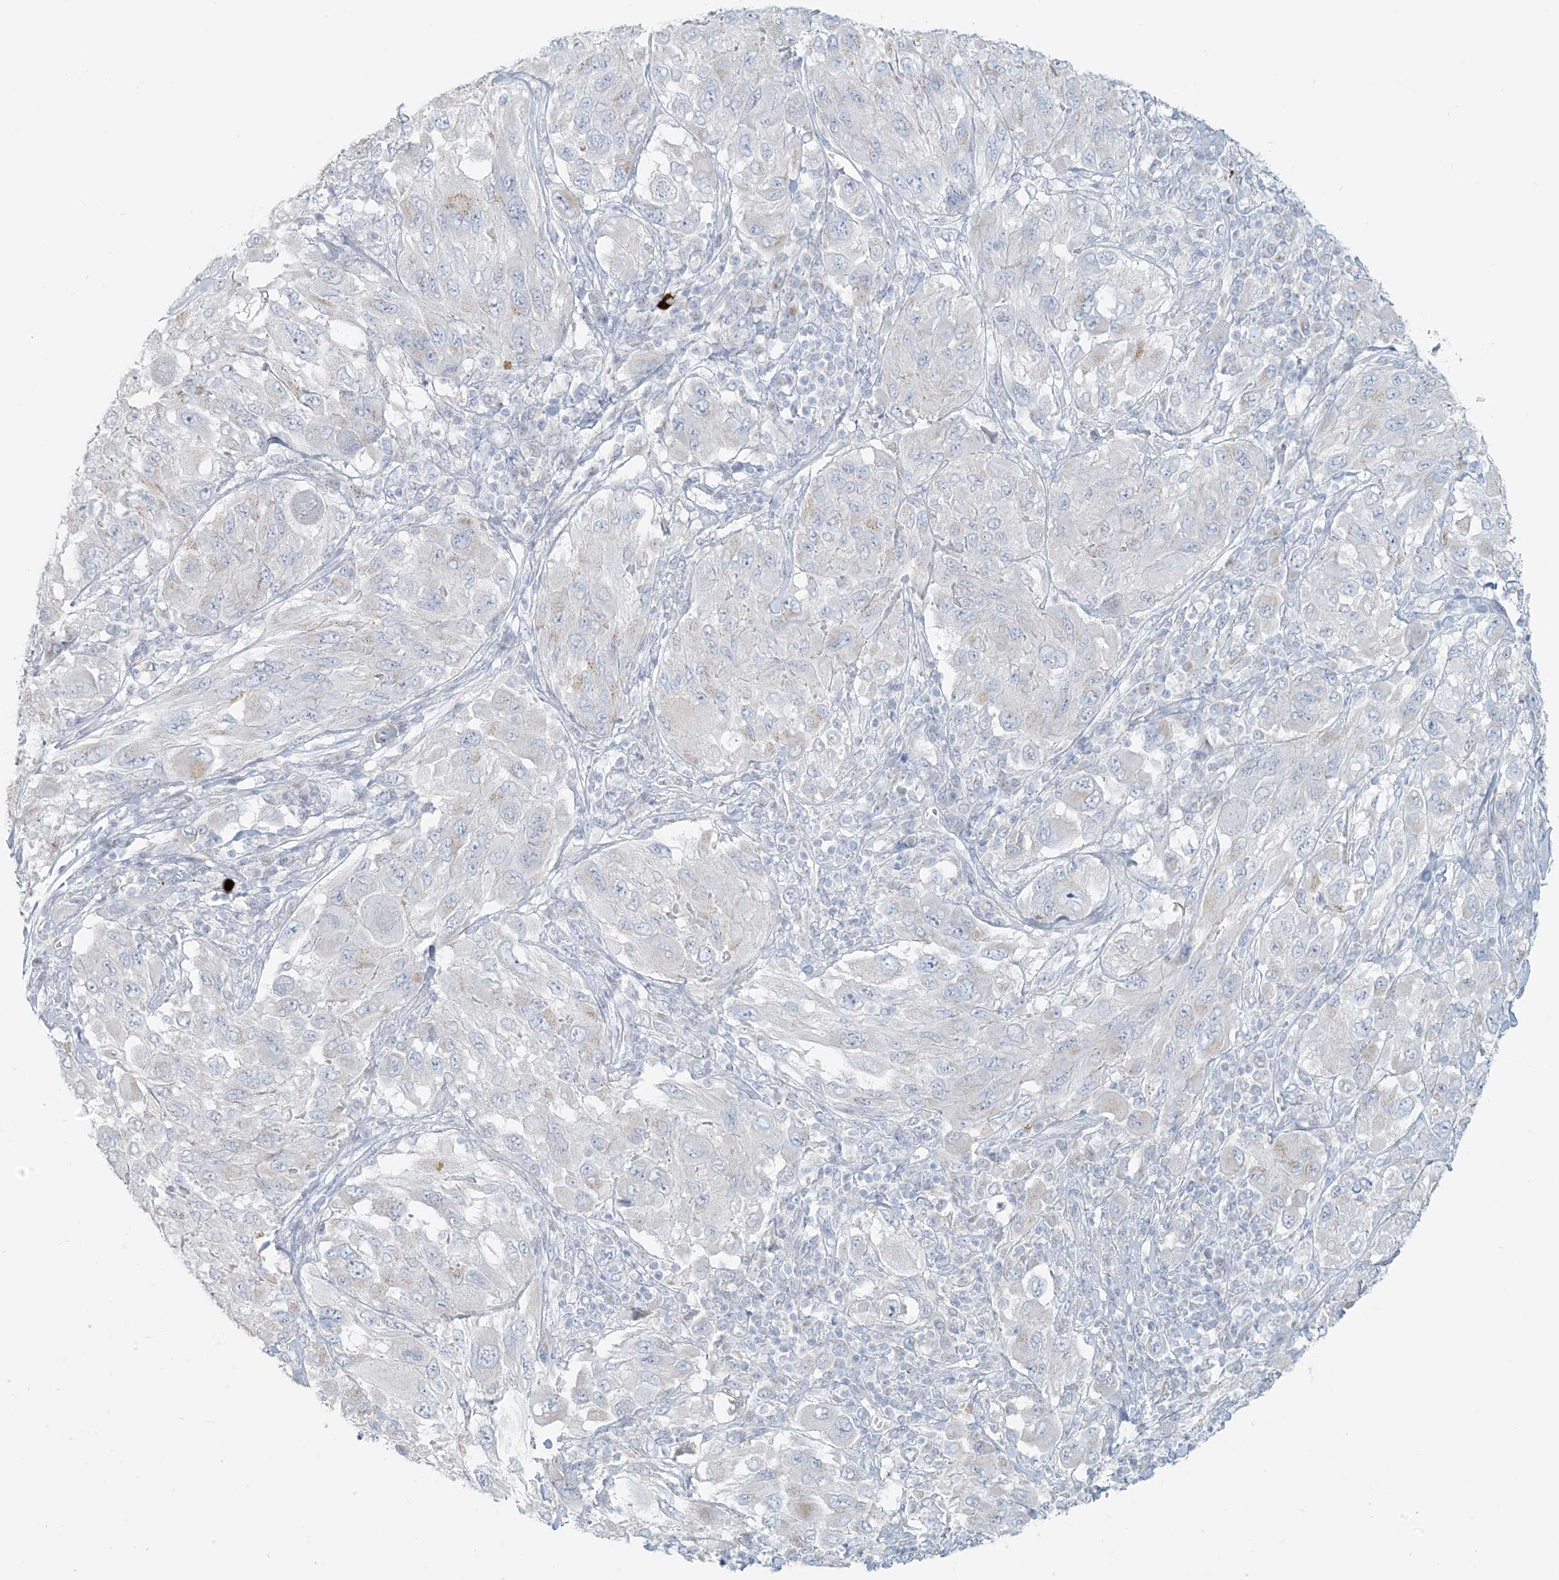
{"staining": {"intensity": "negative", "quantity": "none", "location": "none"}, "tissue": "melanoma", "cell_type": "Tumor cells", "image_type": "cancer", "snomed": [{"axis": "morphology", "description": "Malignant melanoma, NOS"}, {"axis": "topography", "description": "Skin"}], "caption": "High magnification brightfield microscopy of melanoma stained with DAB (3,3'-diaminobenzidine) (brown) and counterstained with hematoxylin (blue): tumor cells show no significant expression. The staining is performed using DAB brown chromogen with nuclei counter-stained in using hematoxylin.", "gene": "SCML1", "patient": {"sex": "female", "age": 91}}